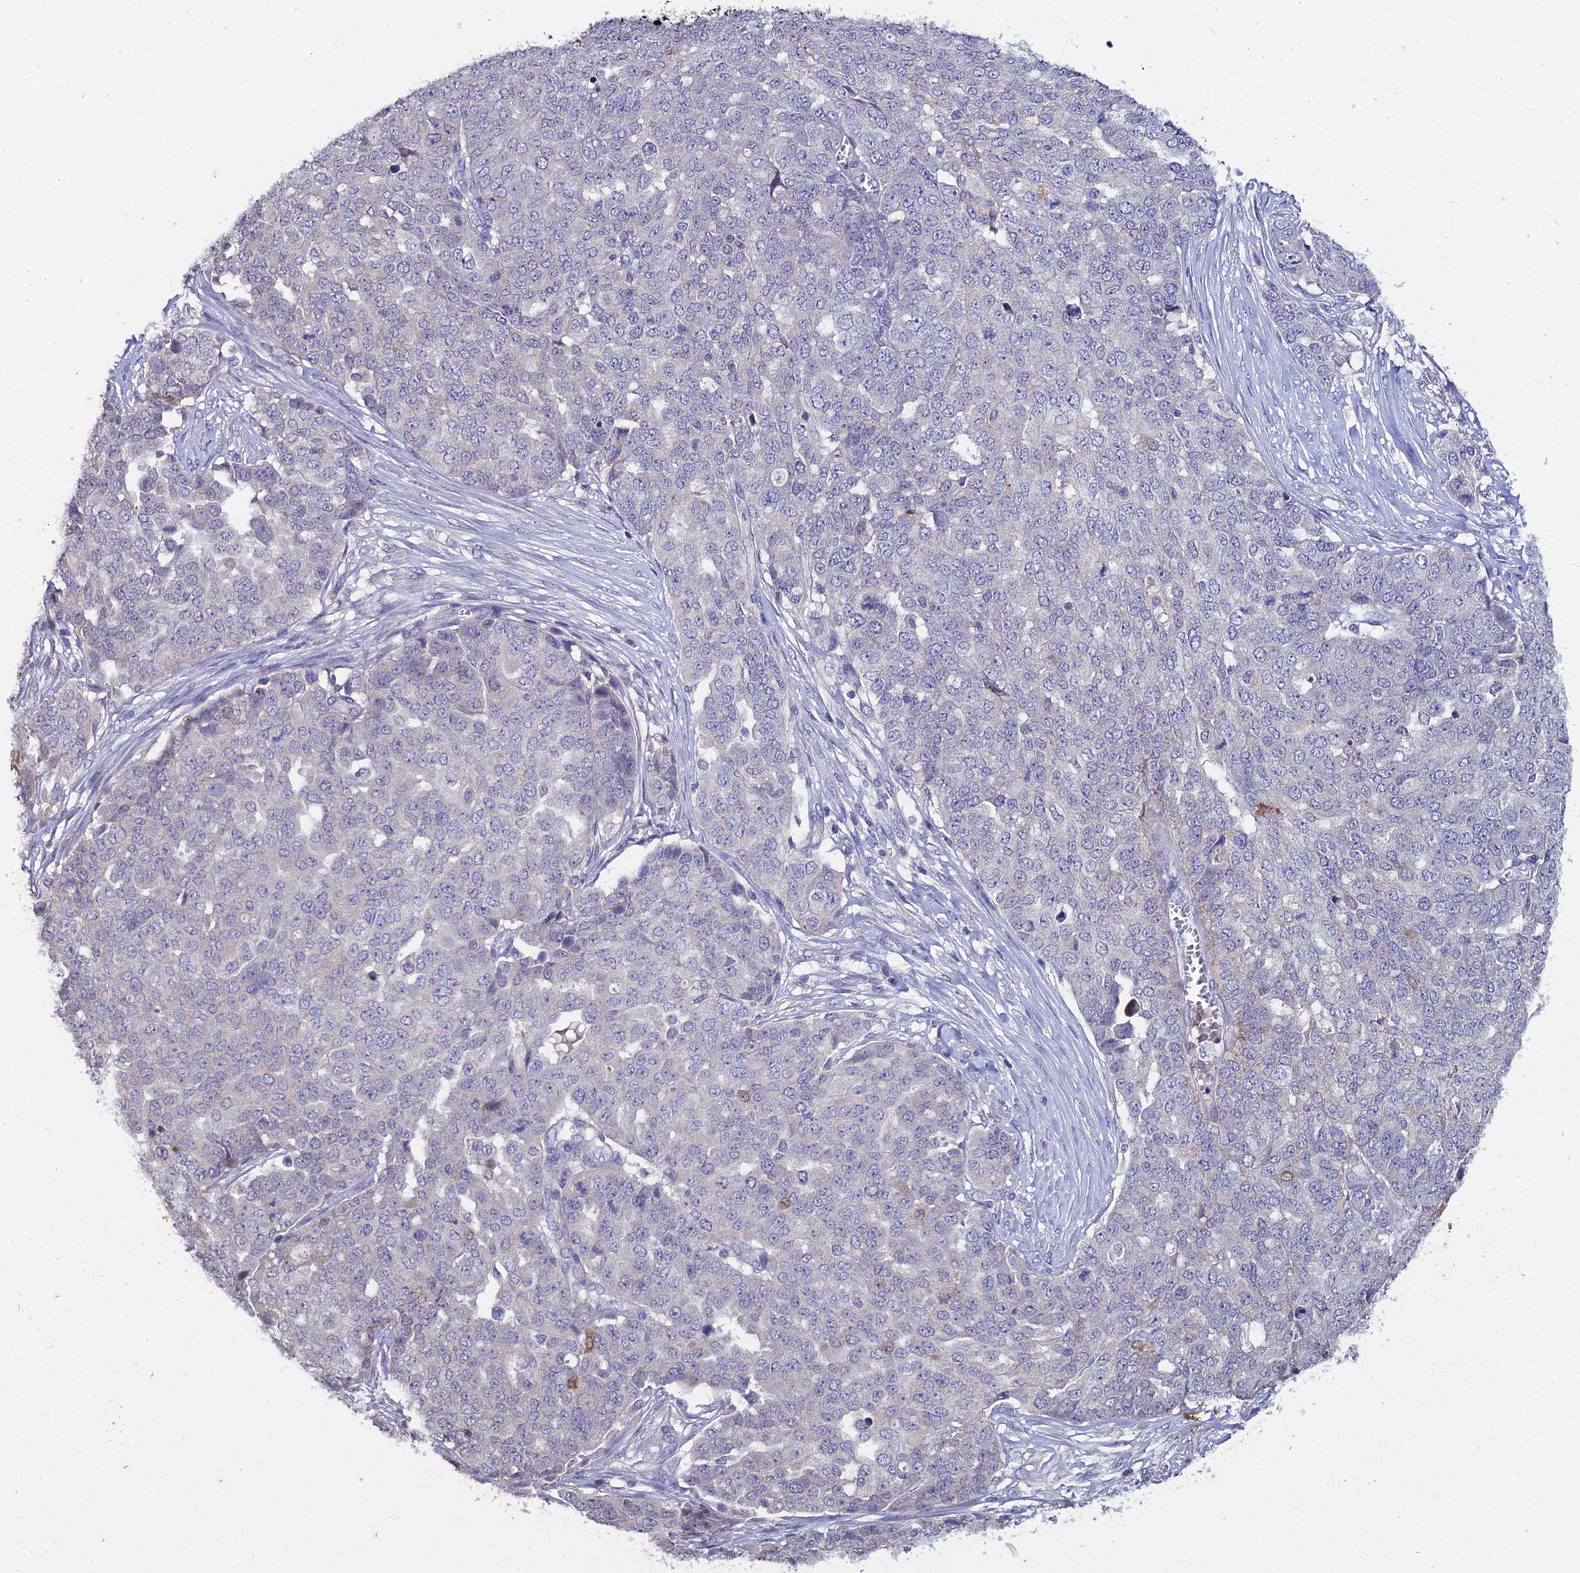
{"staining": {"intensity": "negative", "quantity": "none", "location": "none"}, "tissue": "ovarian cancer", "cell_type": "Tumor cells", "image_type": "cancer", "snomed": [{"axis": "morphology", "description": "Cystadenocarcinoma, serous, NOS"}, {"axis": "topography", "description": "Soft tissue"}, {"axis": "topography", "description": "Ovary"}], "caption": "The micrograph shows no significant expression in tumor cells of serous cystadenocarcinoma (ovarian).", "gene": "LGALS7", "patient": {"sex": "female", "age": 57}}